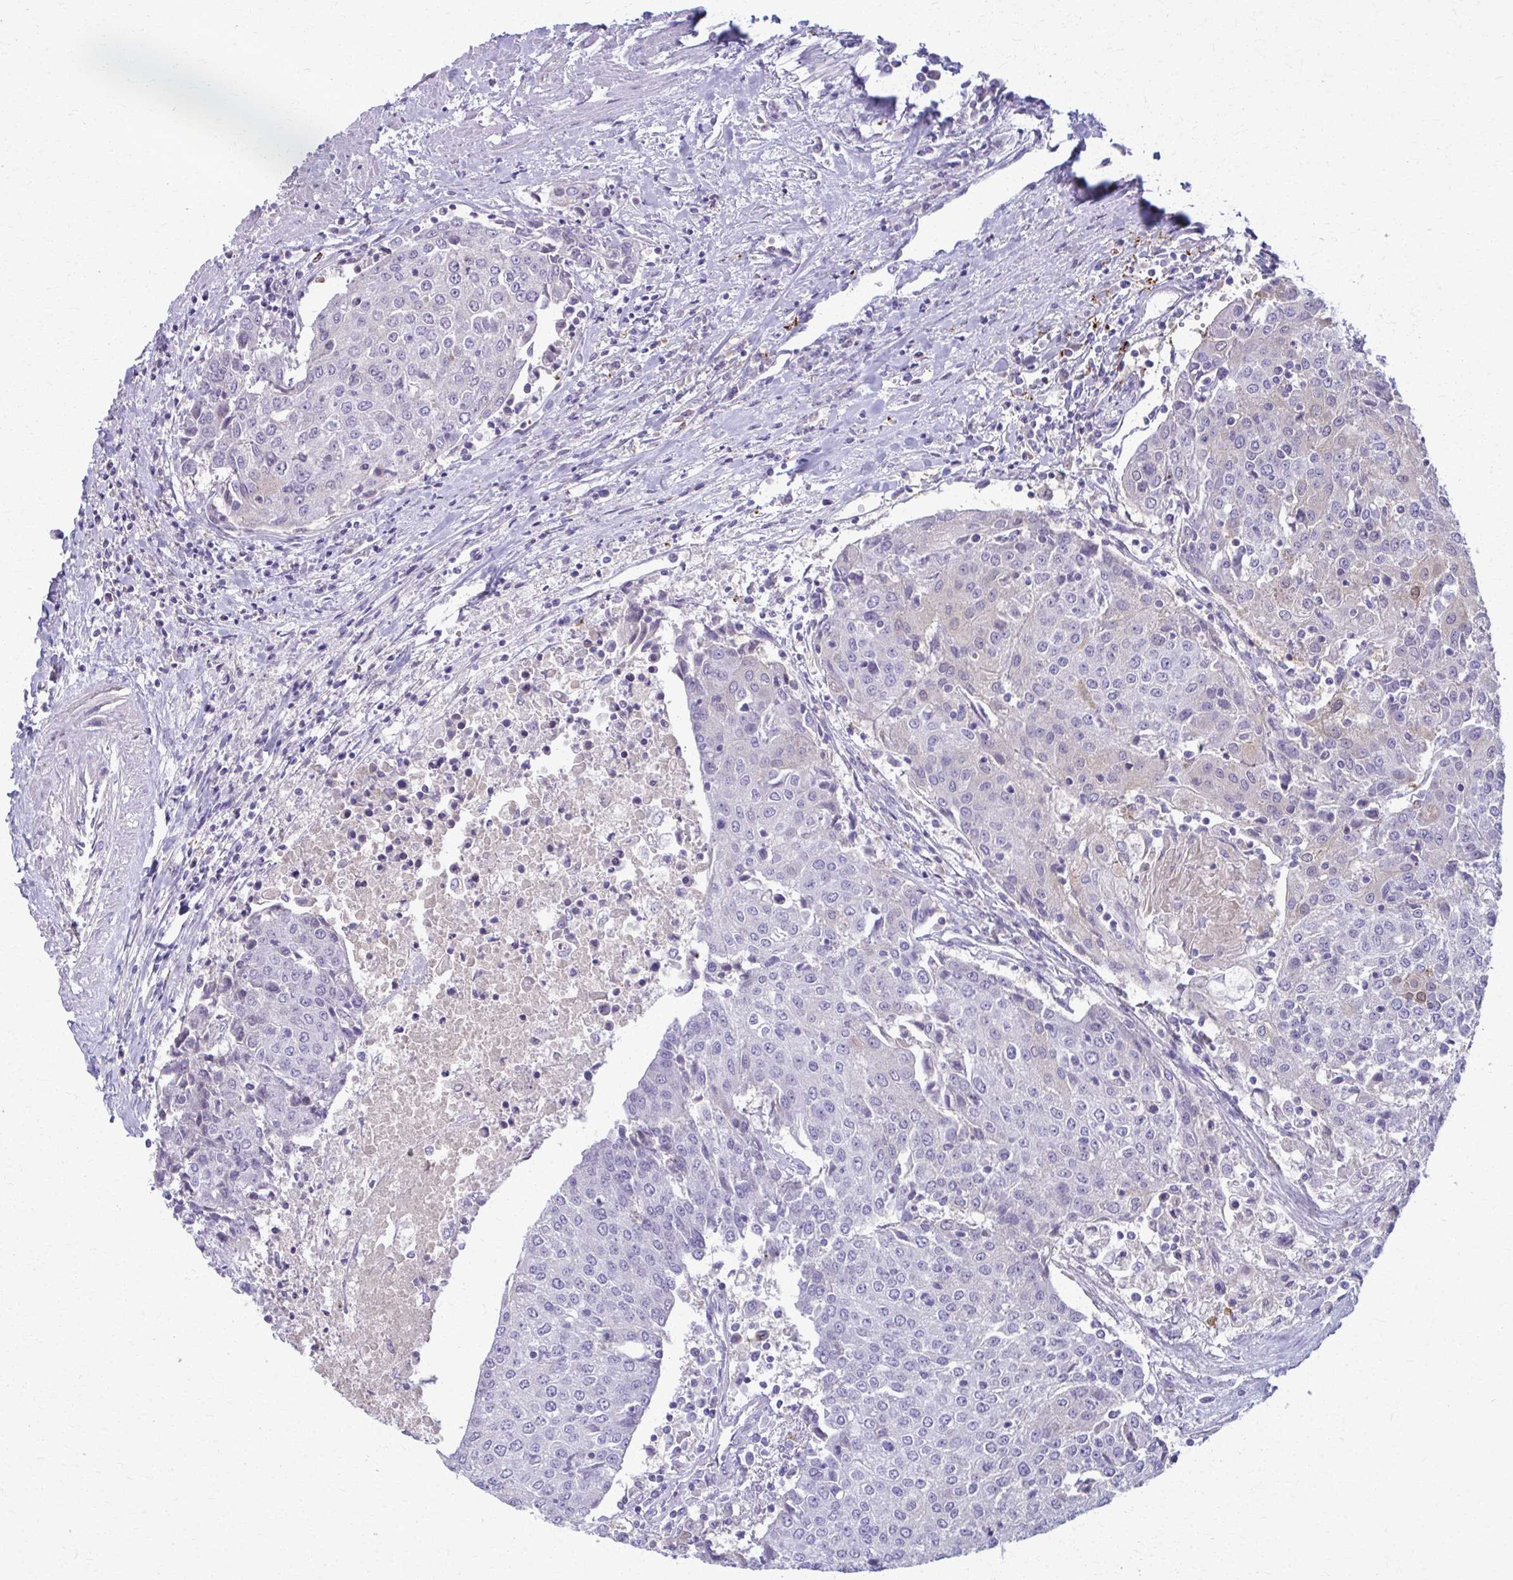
{"staining": {"intensity": "negative", "quantity": "none", "location": "none"}, "tissue": "urothelial cancer", "cell_type": "Tumor cells", "image_type": "cancer", "snomed": [{"axis": "morphology", "description": "Urothelial carcinoma, High grade"}, {"axis": "topography", "description": "Urinary bladder"}], "caption": "IHC of human high-grade urothelial carcinoma demonstrates no staining in tumor cells.", "gene": "OR4M1", "patient": {"sex": "female", "age": 85}}